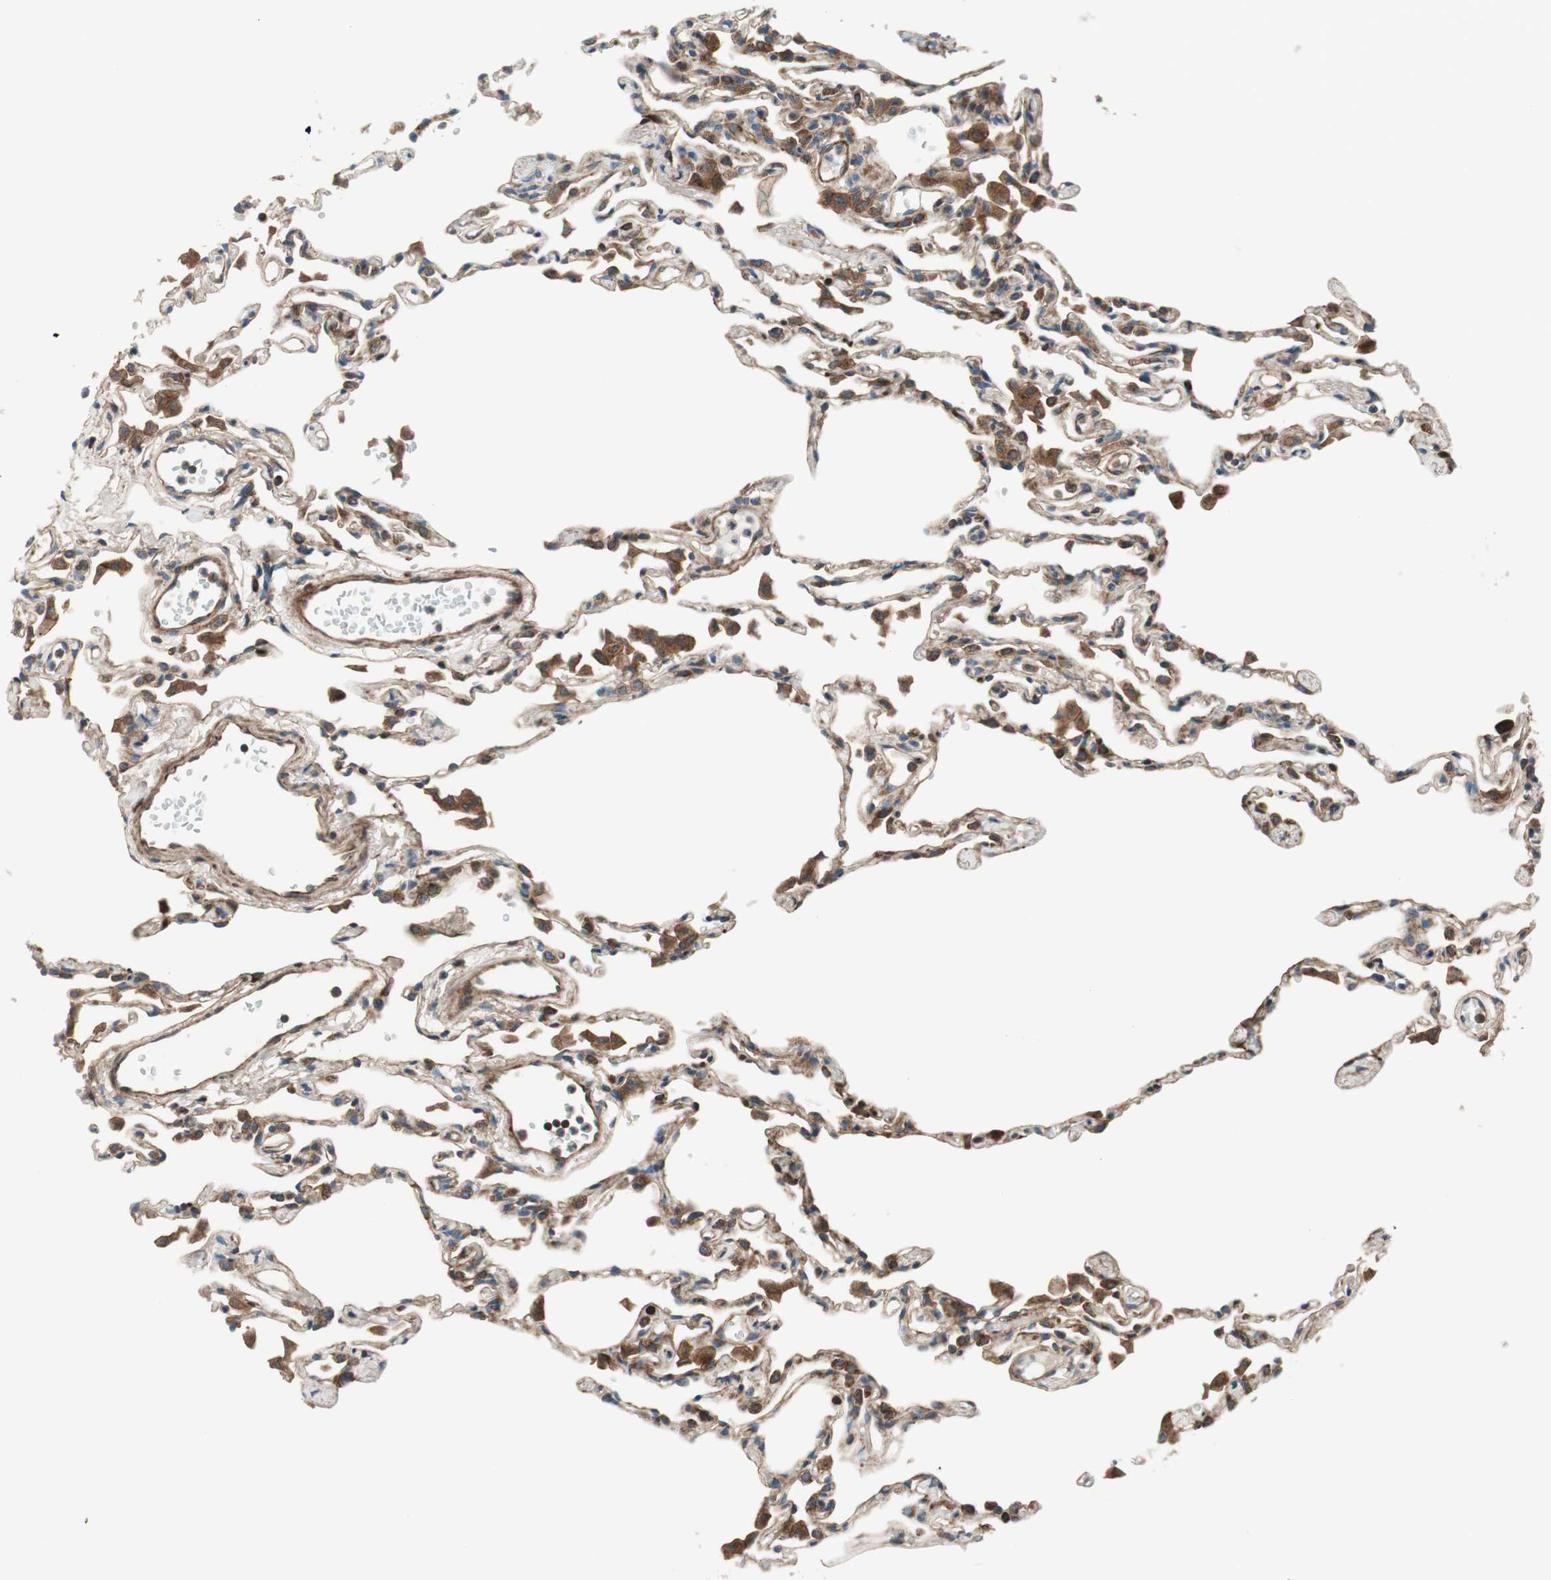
{"staining": {"intensity": "weak", "quantity": "25%-75%", "location": "cytoplasmic/membranous"}, "tissue": "lung", "cell_type": "Alveolar cells", "image_type": "normal", "snomed": [{"axis": "morphology", "description": "Normal tissue, NOS"}, {"axis": "topography", "description": "Lung"}], "caption": "An image of human lung stained for a protein demonstrates weak cytoplasmic/membranous brown staining in alveolar cells. Ihc stains the protein of interest in brown and the nuclei are stained blue.", "gene": "CCN4", "patient": {"sex": "female", "age": 49}}